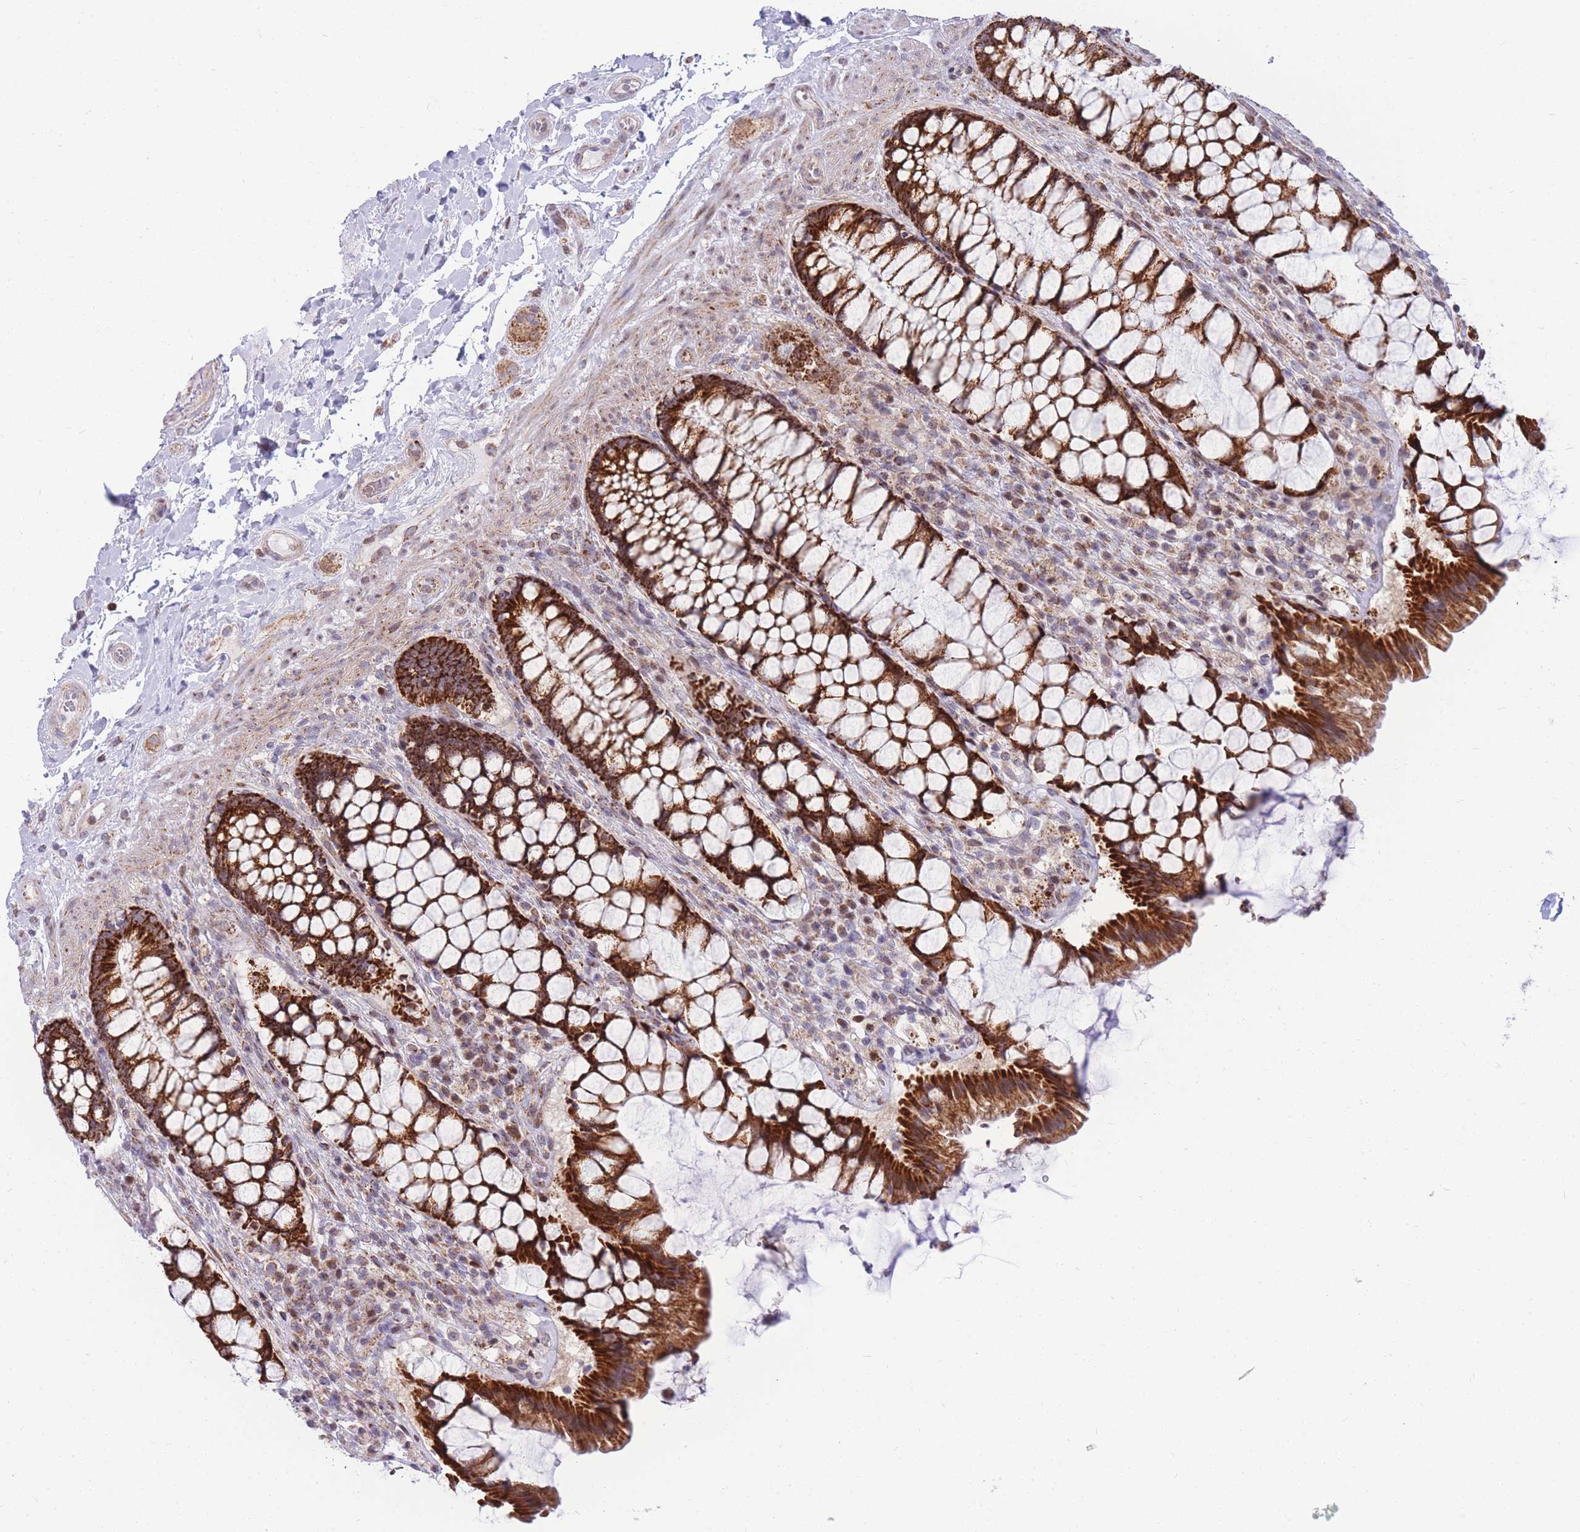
{"staining": {"intensity": "strong", "quantity": ">75%", "location": "cytoplasmic/membranous"}, "tissue": "rectum", "cell_type": "Glandular cells", "image_type": "normal", "snomed": [{"axis": "morphology", "description": "Normal tissue, NOS"}, {"axis": "topography", "description": "Rectum"}], "caption": "Brown immunohistochemical staining in benign human rectum demonstrates strong cytoplasmic/membranous expression in approximately >75% of glandular cells. Using DAB (brown) and hematoxylin (blue) stains, captured at high magnification using brightfield microscopy.", "gene": "HSPE1", "patient": {"sex": "female", "age": 58}}